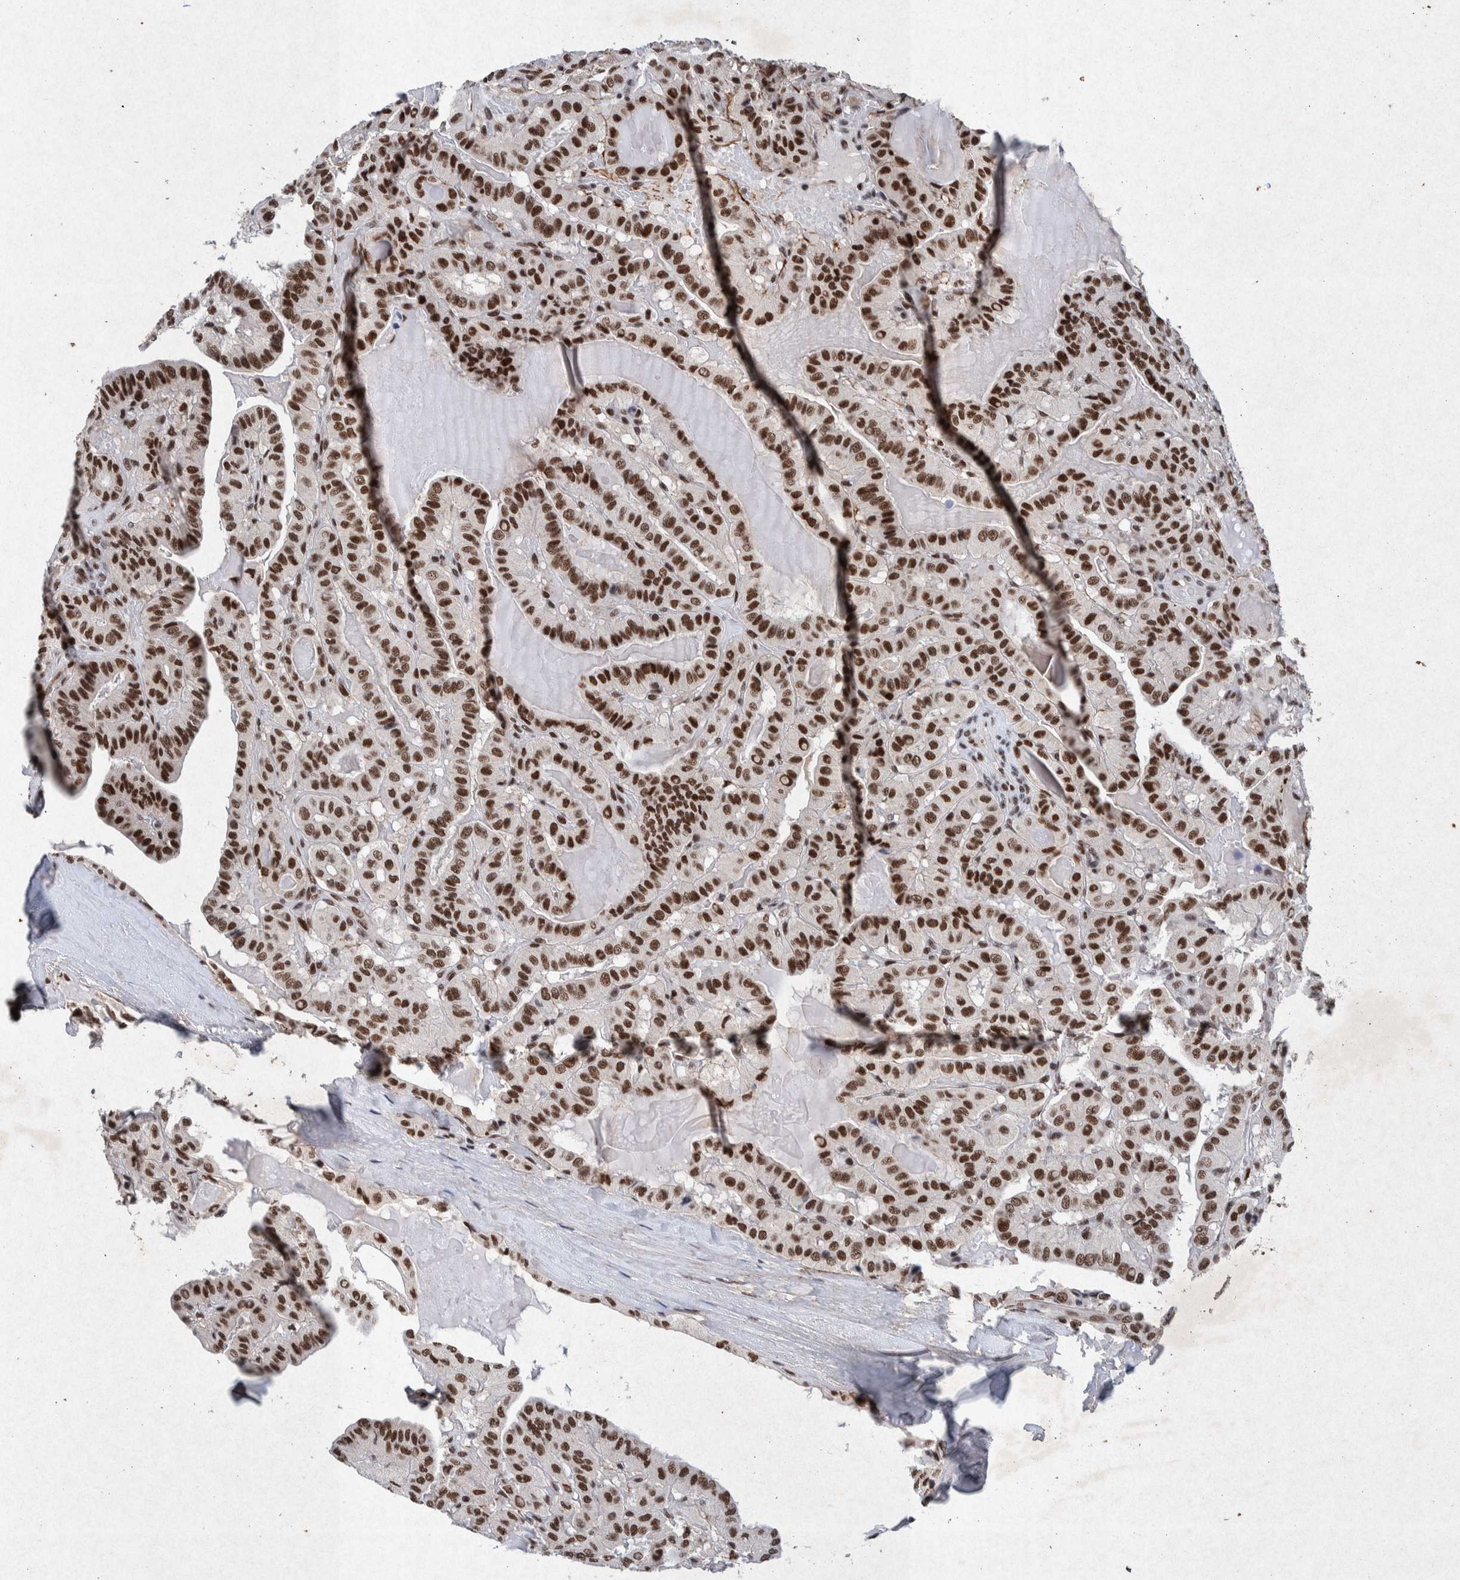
{"staining": {"intensity": "strong", "quantity": ">75%", "location": "nuclear"}, "tissue": "thyroid cancer", "cell_type": "Tumor cells", "image_type": "cancer", "snomed": [{"axis": "morphology", "description": "Papillary adenocarcinoma, NOS"}, {"axis": "topography", "description": "Thyroid gland"}], "caption": "An immunohistochemistry (IHC) histopathology image of tumor tissue is shown. Protein staining in brown labels strong nuclear positivity in papillary adenocarcinoma (thyroid) within tumor cells. The protein is stained brown, and the nuclei are stained in blue (DAB IHC with brightfield microscopy, high magnification).", "gene": "TAF10", "patient": {"sex": "male", "age": 77}}